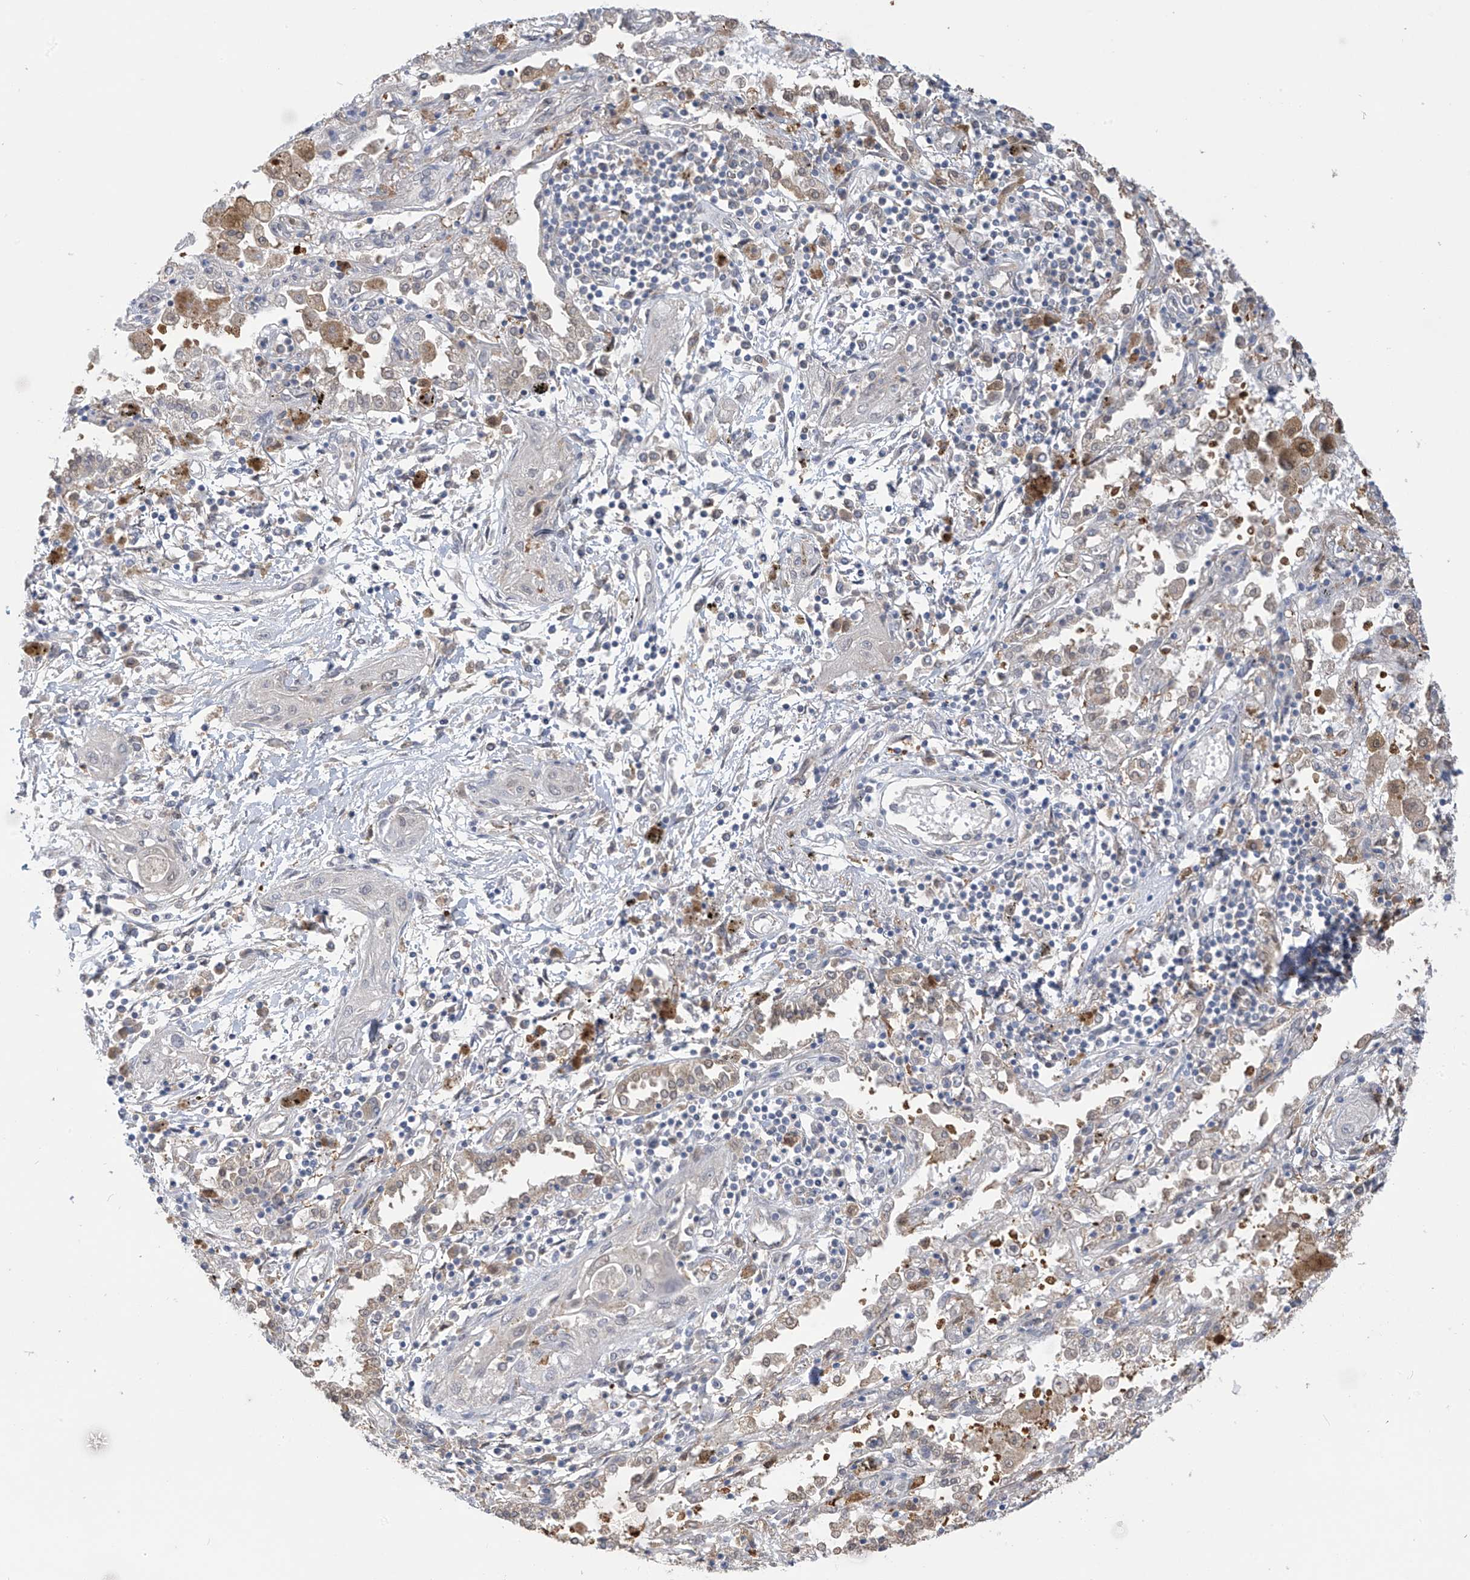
{"staining": {"intensity": "negative", "quantity": "none", "location": "none"}, "tissue": "lung cancer", "cell_type": "Tumor cells", "image_type": "cancer", "snomed": [{"axis": "morphology", "description": "Squamous cell carcinoma, NOS"}, {"axis": "topography", "description": "Lung"}], "caption": "A high-resolution histopathology image shows immunohistochemistry (IHC) staining of lung cancer, which reveals no significant positivity in tumor cells.", "gene": "IDH1", "patient": {"sex": "female", "age": 47}}